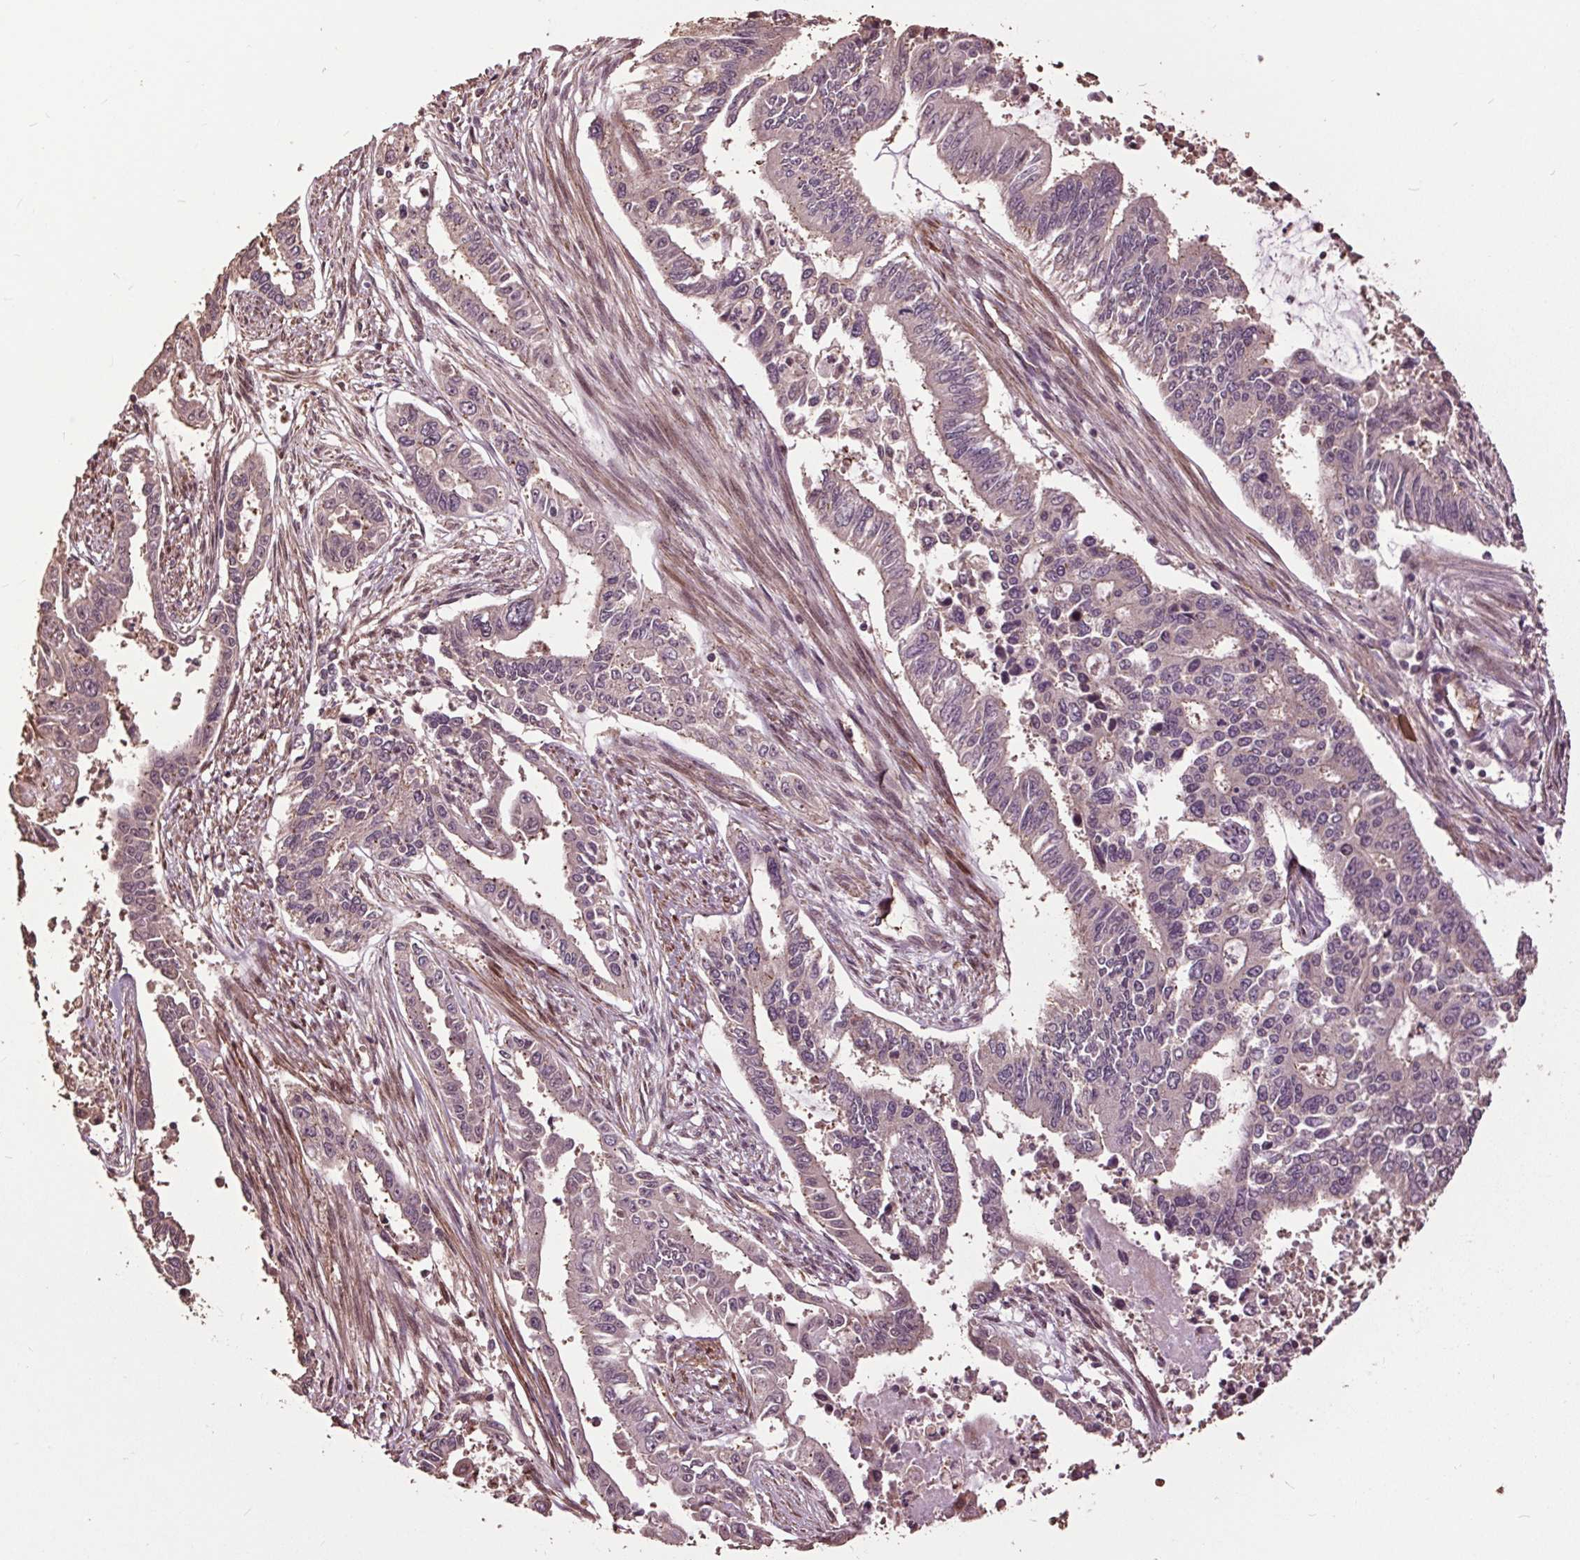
{"staining": {"intensity": "negative", "quantity": "none", "location": "none"}, "tissue": "endometrial cancer", "cell_type": "Tumor cells", "image_type": "cancer", "snomed": [{"axis": "morphology", "description": "Adenocarcinoma, NOS"}, {"axis": "topography", "description": "Uterus"}], "caption": "High magnification brightfield microscopy of endometrial adenocarcinoma stained with DAB (3,3'-diaminobenzidine) (brown) and counterstained with hematoxylin (blue): tumor cells show no significant positivity.", "gene": "CEP95", "patient": {"sex": "female", "age": 59}}